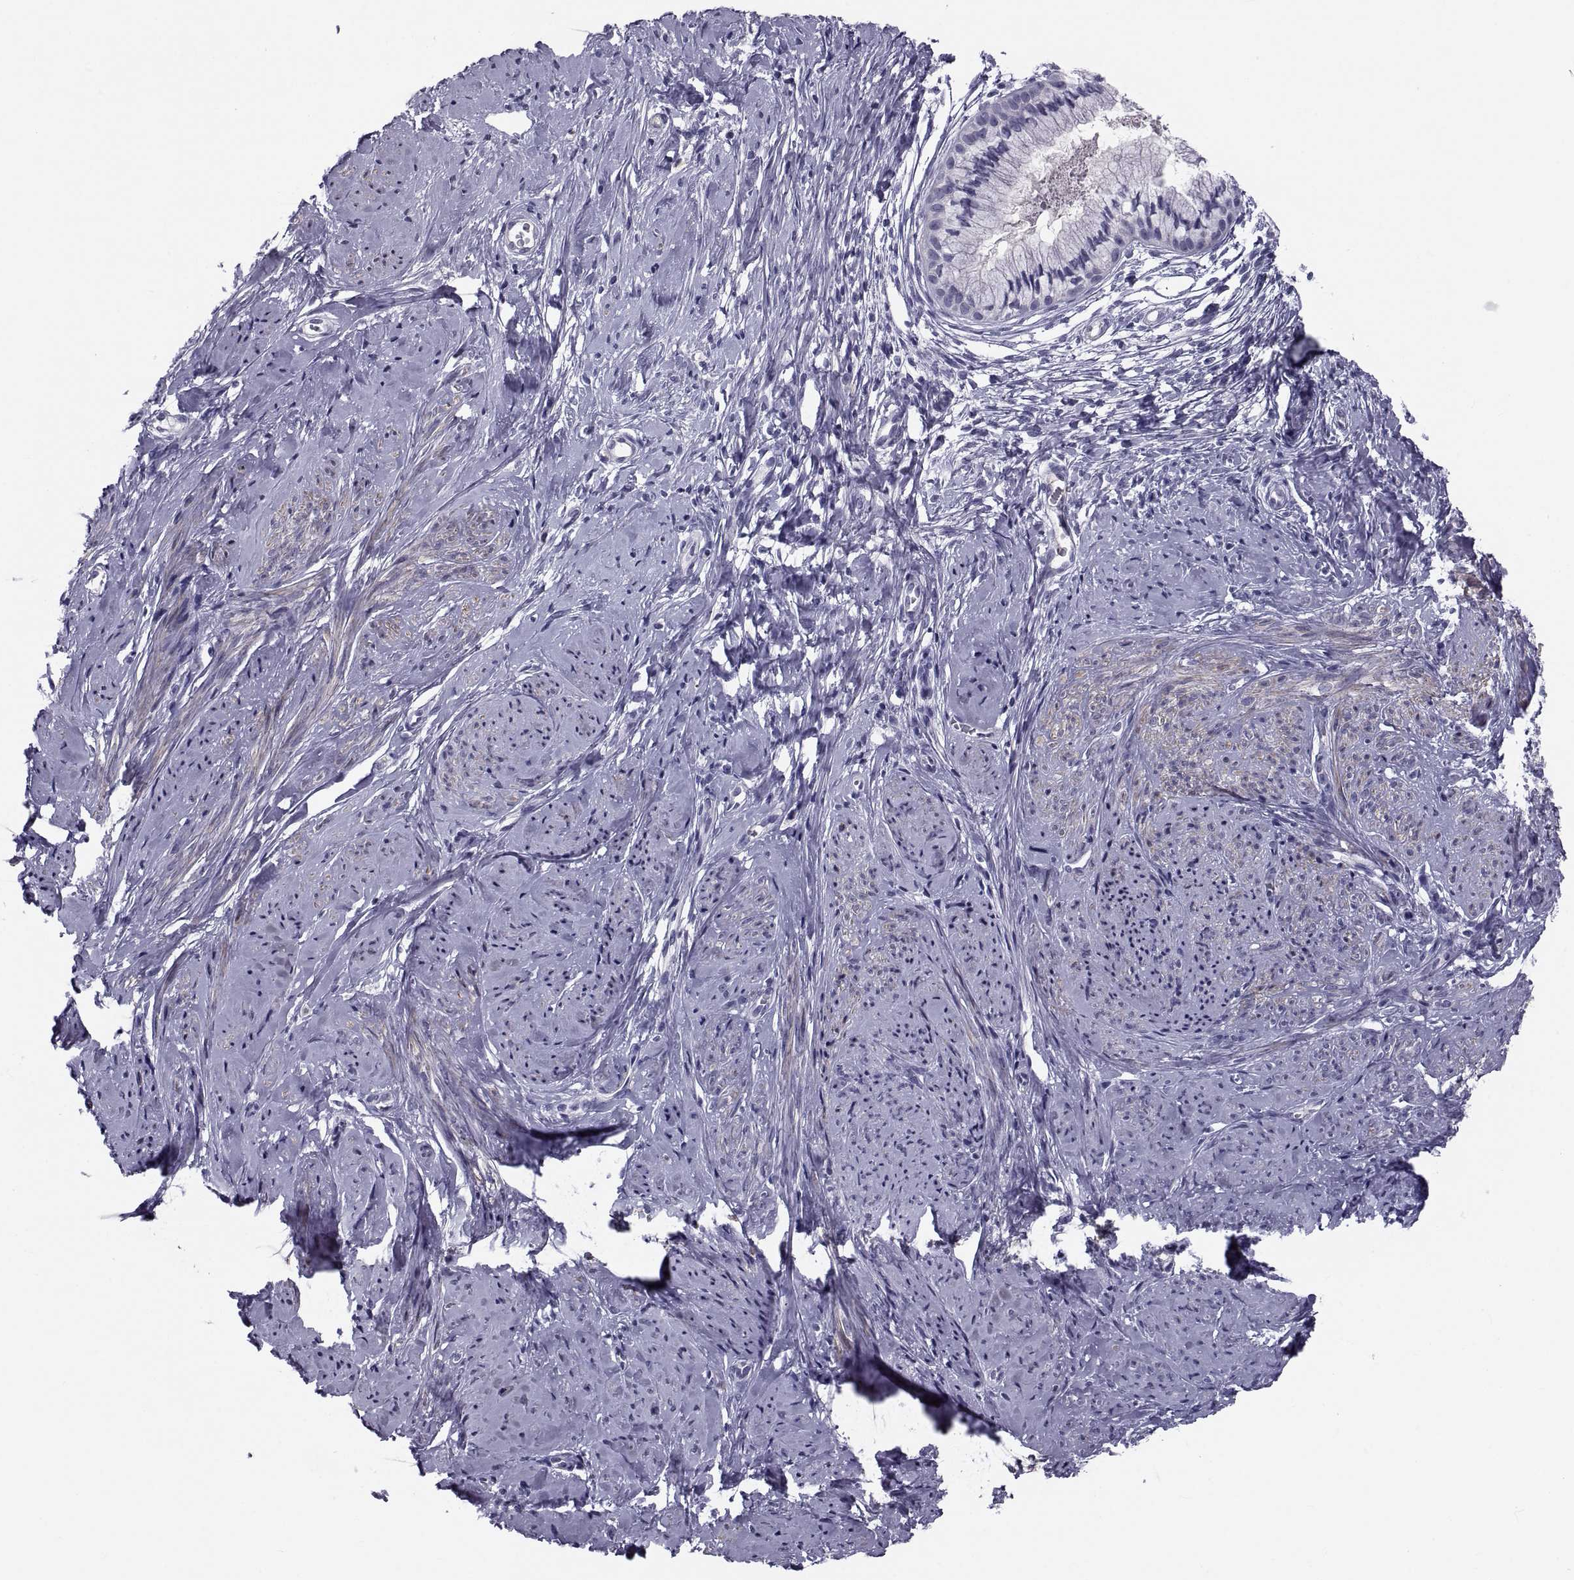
{"staining": {"intensity": "moderate", "quantity": "25%-75%", "location": "cytoplasmic/membranous"}, "tissue": "smooth muscle", "cell_type": "Smooth muscle cells", "image_type": "normal", "snomed": [{"axis": "morphology", "description": "Normal tissue, NOS"}, {"axis": "topography", "description": "Smooth muscle"}], "caption": "Protein staining of normal smooth muscle exhibits moderate cytoplasmic/membranous expression in approximately 25%-75% of smooth muscle cells.", "gene": "PDZRN4", "patient": {"sex": "female", "age": 48}}